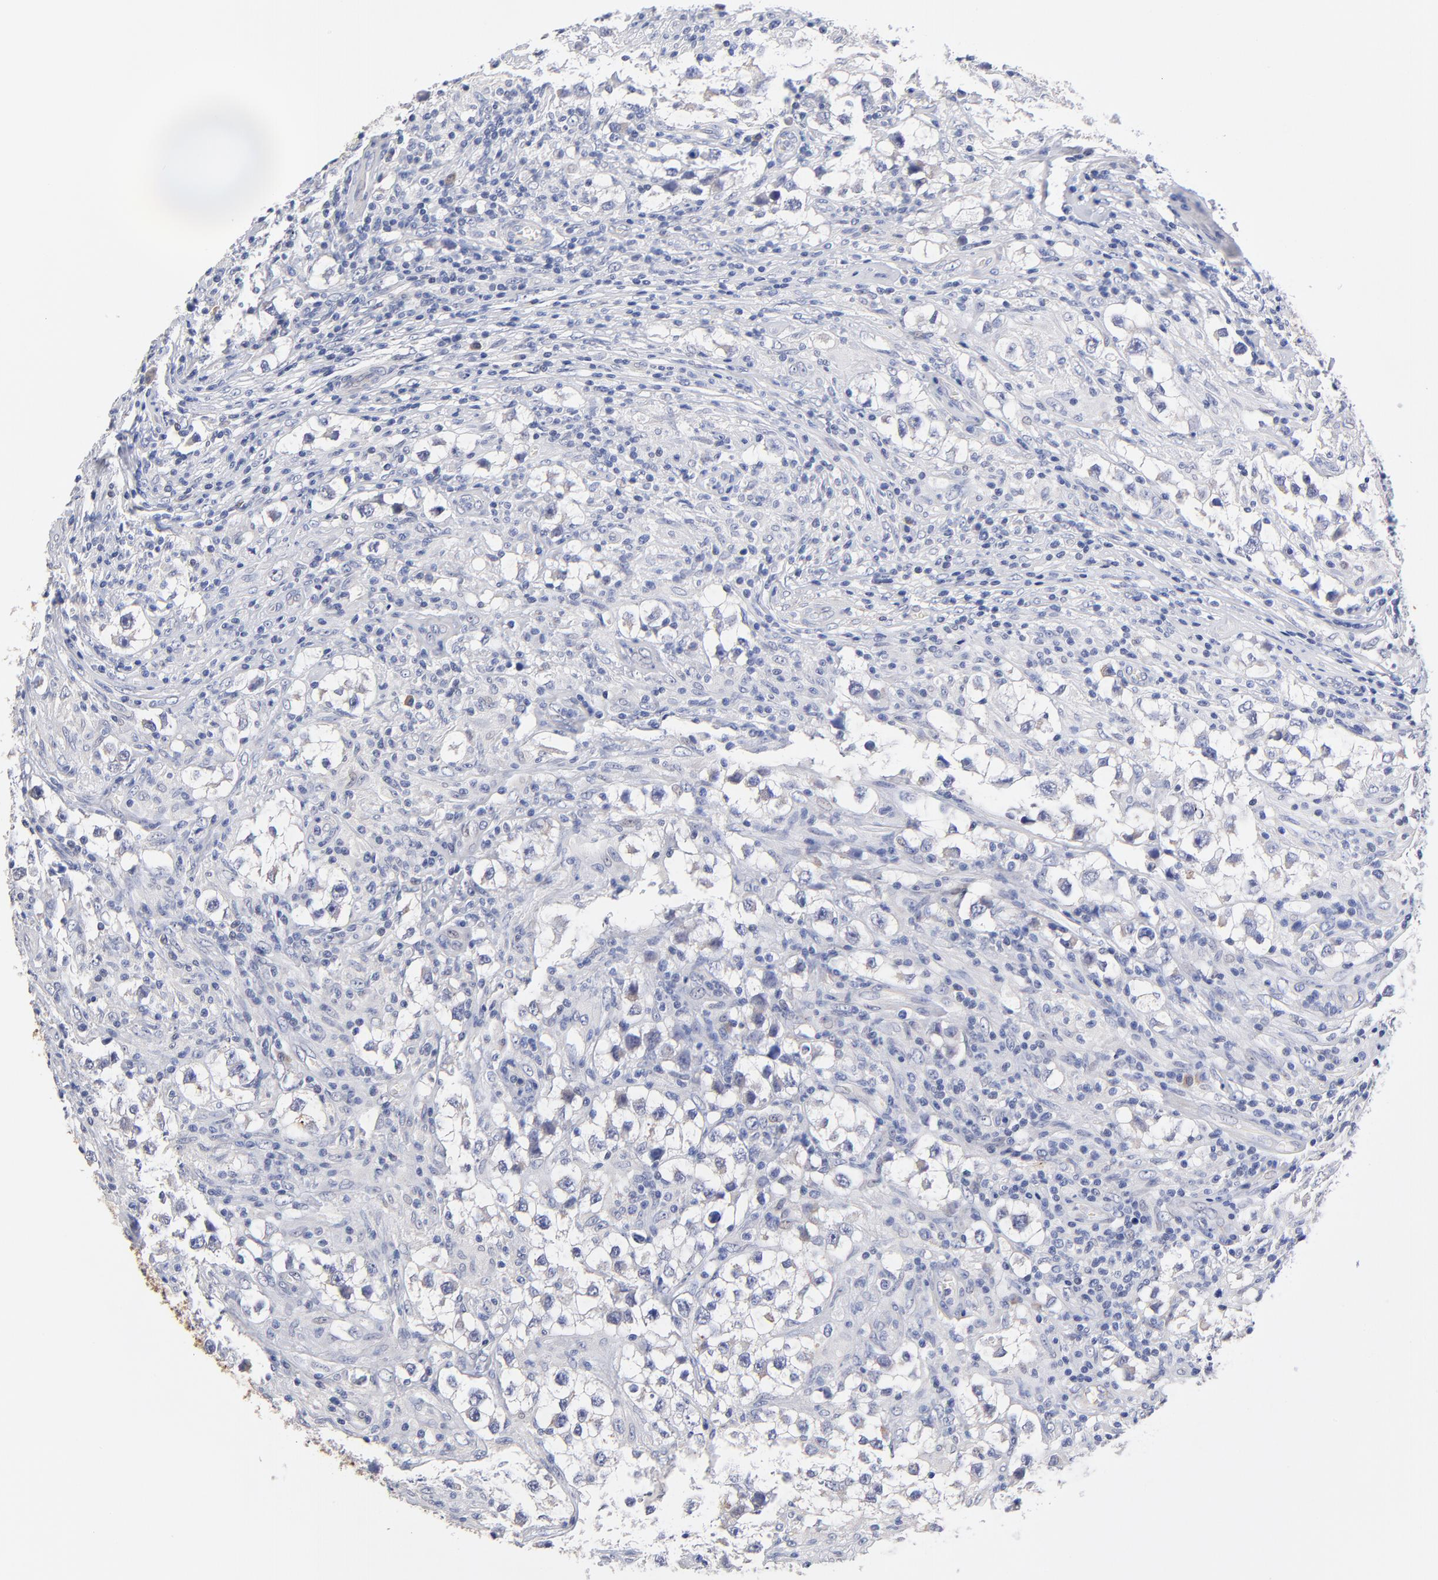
{"staining": {"intensity": "weak", "quantity": "<25%", "location": "cytoplasmic/membranous"}, "tissue": "testis cancer", "cell_type": "Tumor cells", "image_type": "cancer", "snomed": [{"axis": "morphology", "description": "Seminoma, NOS"}, {"axis": "topography", "description": "Testis"}], "caption": "The micrograph reveals no significant staining in tumor cells of testis cancer (seminoma). (Immunohistochemistry, brightfield microscopy, high magnification).", "gene": "TWNK", "patient": {"sex": "male", "age": 32}}